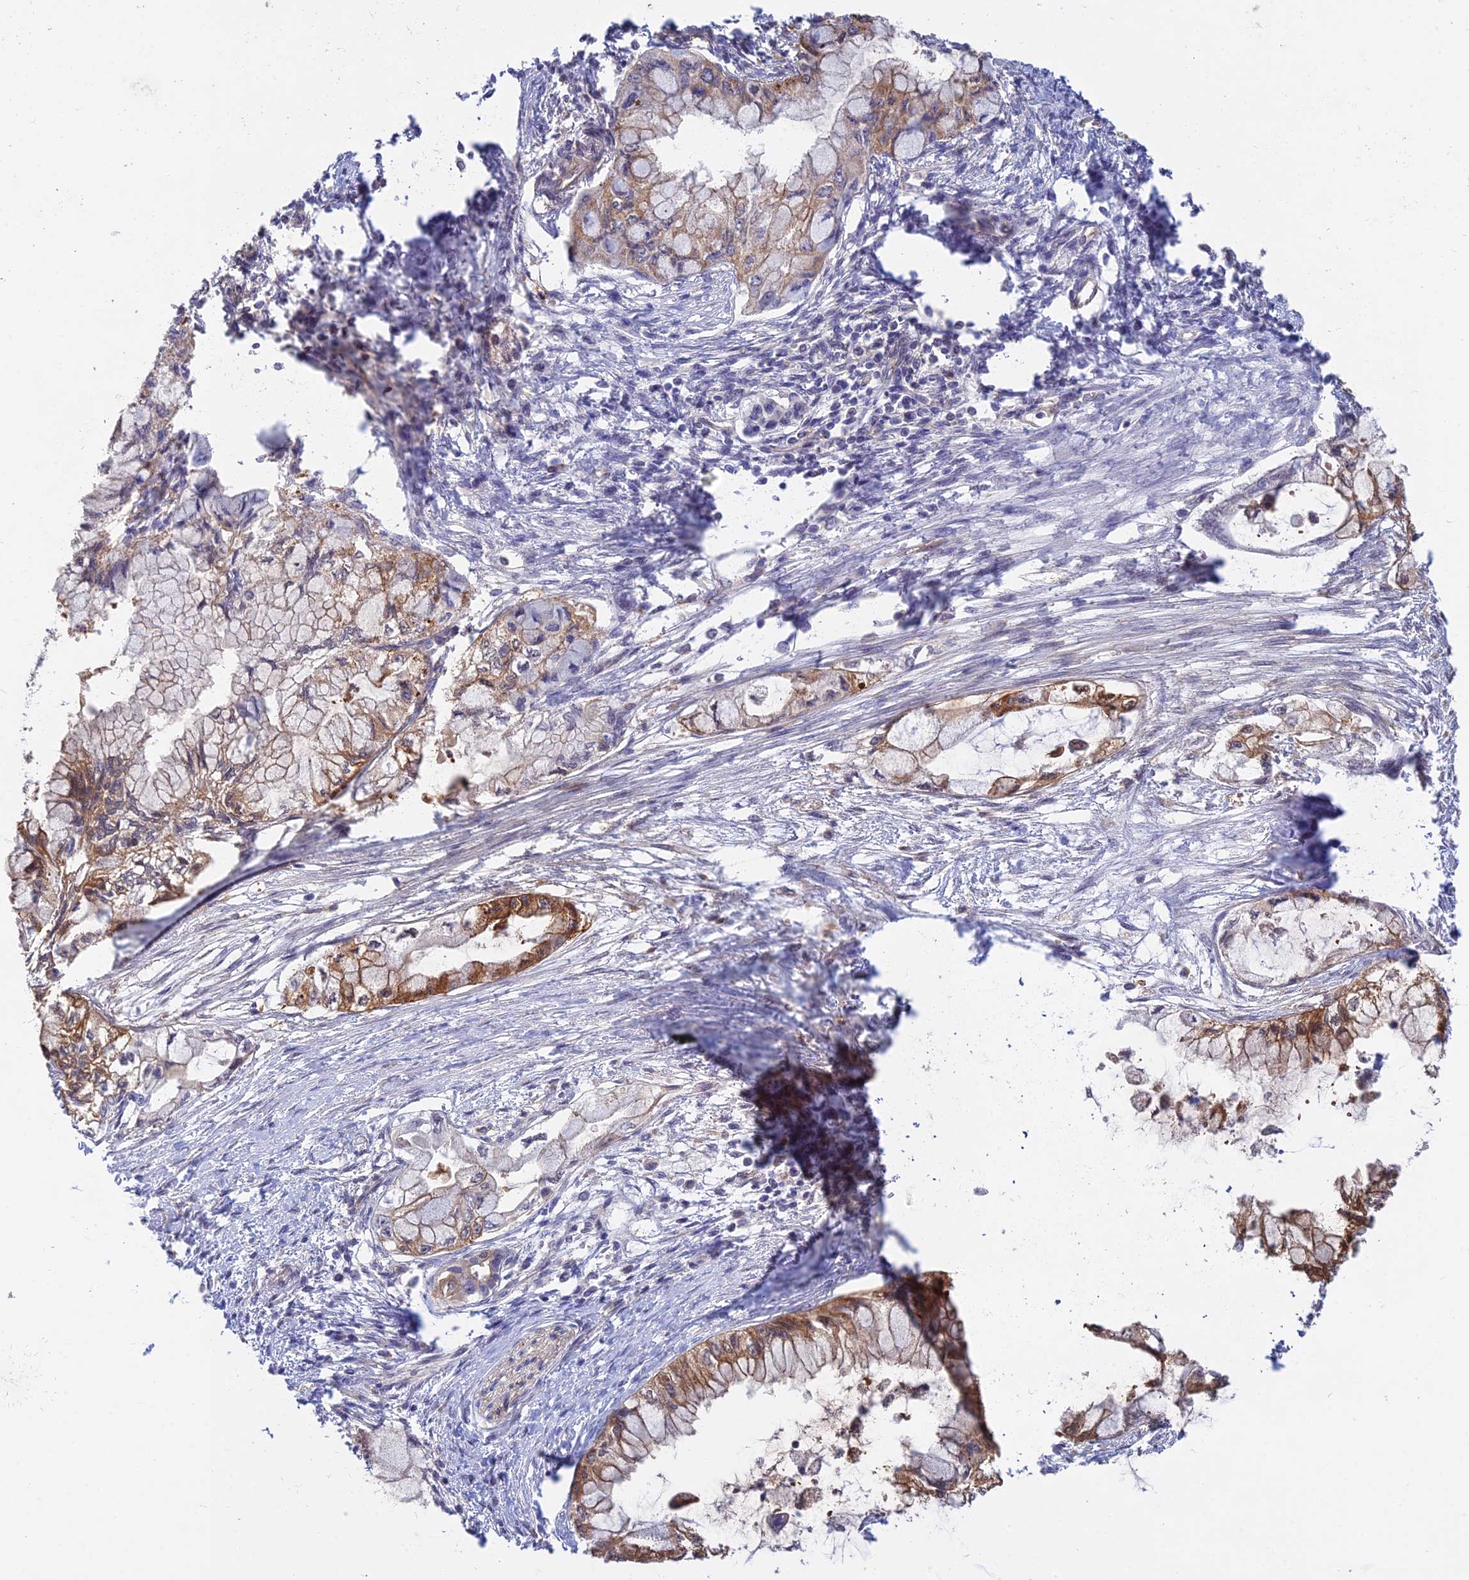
{"staining": {"intensity": "moderate", "quantity": "25%-75%", "location": "cytoplasmic/membranous"}, "tissue": "pancreatic cancer", "cell_type": "Tumor cells", "image_type": "cancer", "snomed": [{"axis": "morphology", "description": "Adenocarcinoma, NOS"}, {"axis": "topography", "description": "Pancreas"}], "caption": "Immunohistochemical staining of human pancreatic cancer demonstrates medium levels of moderate cytoplasmic/membranous protein positivity in about 25%-75% of tumor cells. Immunohistochemistry (ihc) stains the protein in brown and the nuclei are stained blue.", "gene": "B3GALT4", "patient": {"sex": "male", "age": 48}}